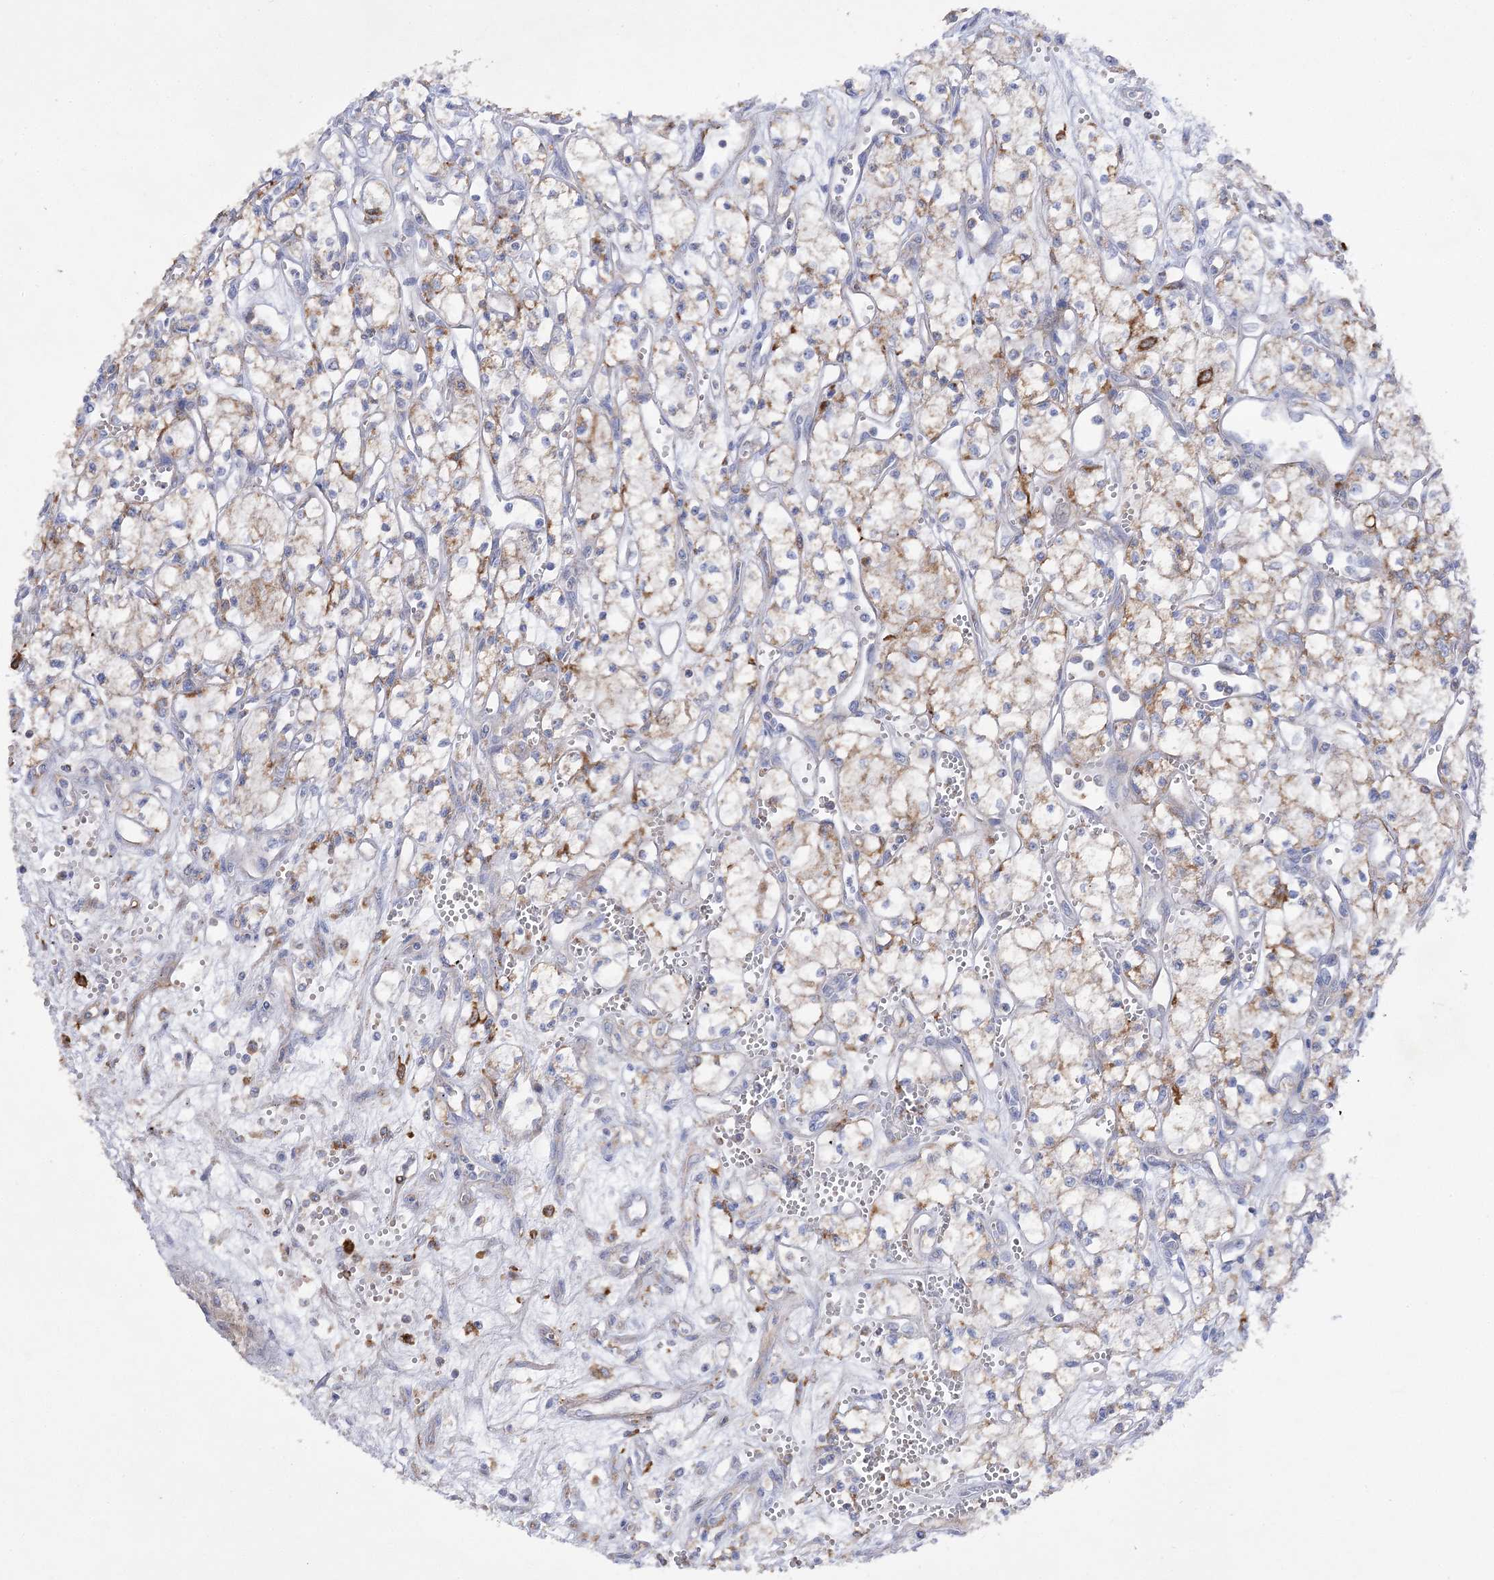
{"staining": {"intensity": "weak", "quantity": "25%-75%", "location": "cytoplasmic/membranous"}, "tissue": "renal cancer", "cell_type": "Tumor cells", "image_type": "cancer", "snomed": [{"axis": "morphology", "description": "Adenocarcinoma, NOS"}, {"axis": "topography", "description": "Kidney"}], "caption": "Approximately 25%-75% of tumor cells in human renal cancer display weak cytoplasmic/membranous protein staining as visualized by brown immunohistochemical staining.", "gene": "COX15", "patient": {"sex": "male", "age": 59}}